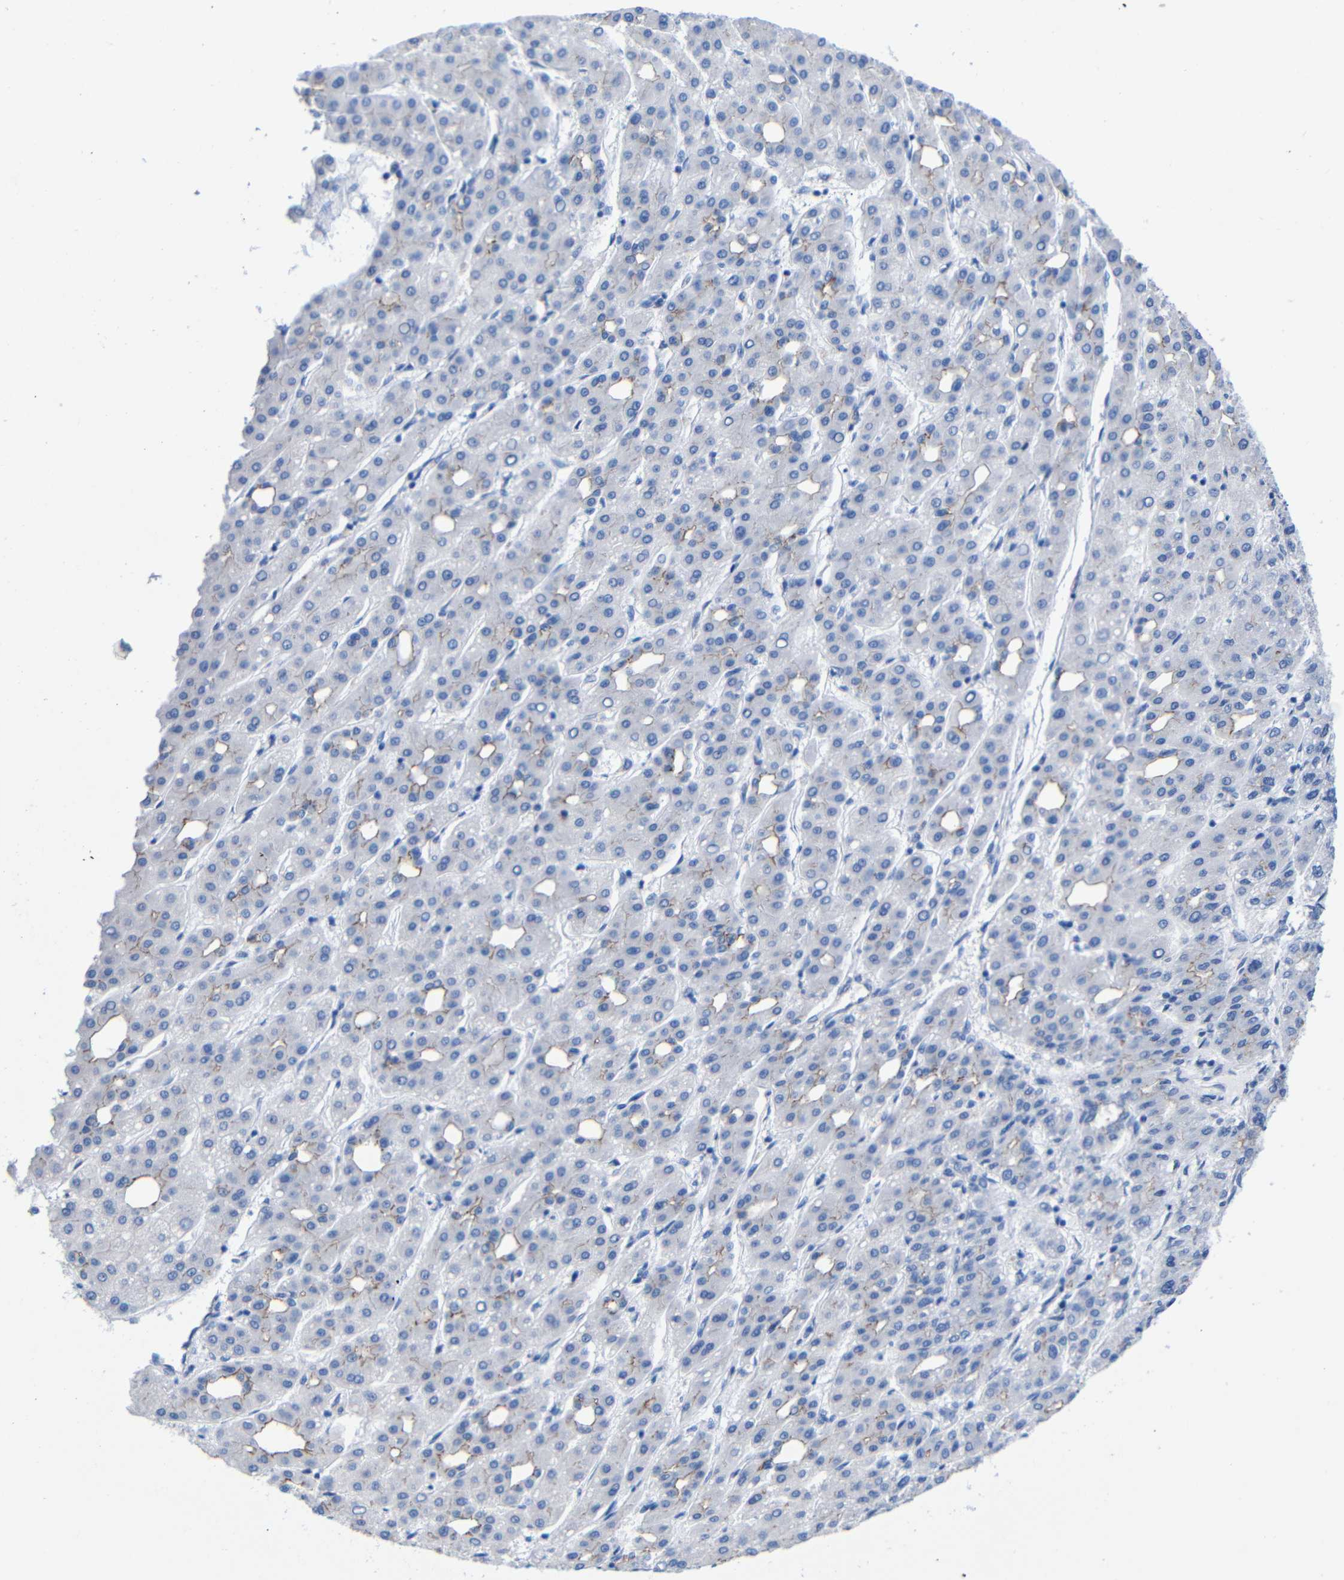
{"staining": {"intensity": "moderate", "quantity": "<25%", "location": "cytoplasmic/membranous"}, "tissue": "liver cancer", "cell_type": "Tumor cells", "image_type": "cancer", "snomed": [{"axis": "morphology", "description": "Carcinoma, Hepatocellular, NOS"}, {"axis": "topography", "description": "Liver"}], "caption": "Immunohistochemical staining of liver cancer (hepatocellular carcinoma) shows moderate cytoplasmic/membranous protein expression in approximately <25% of tumor cells.", "gene": "CGNL1", "patient": {"sex": "male", "age": 65}}